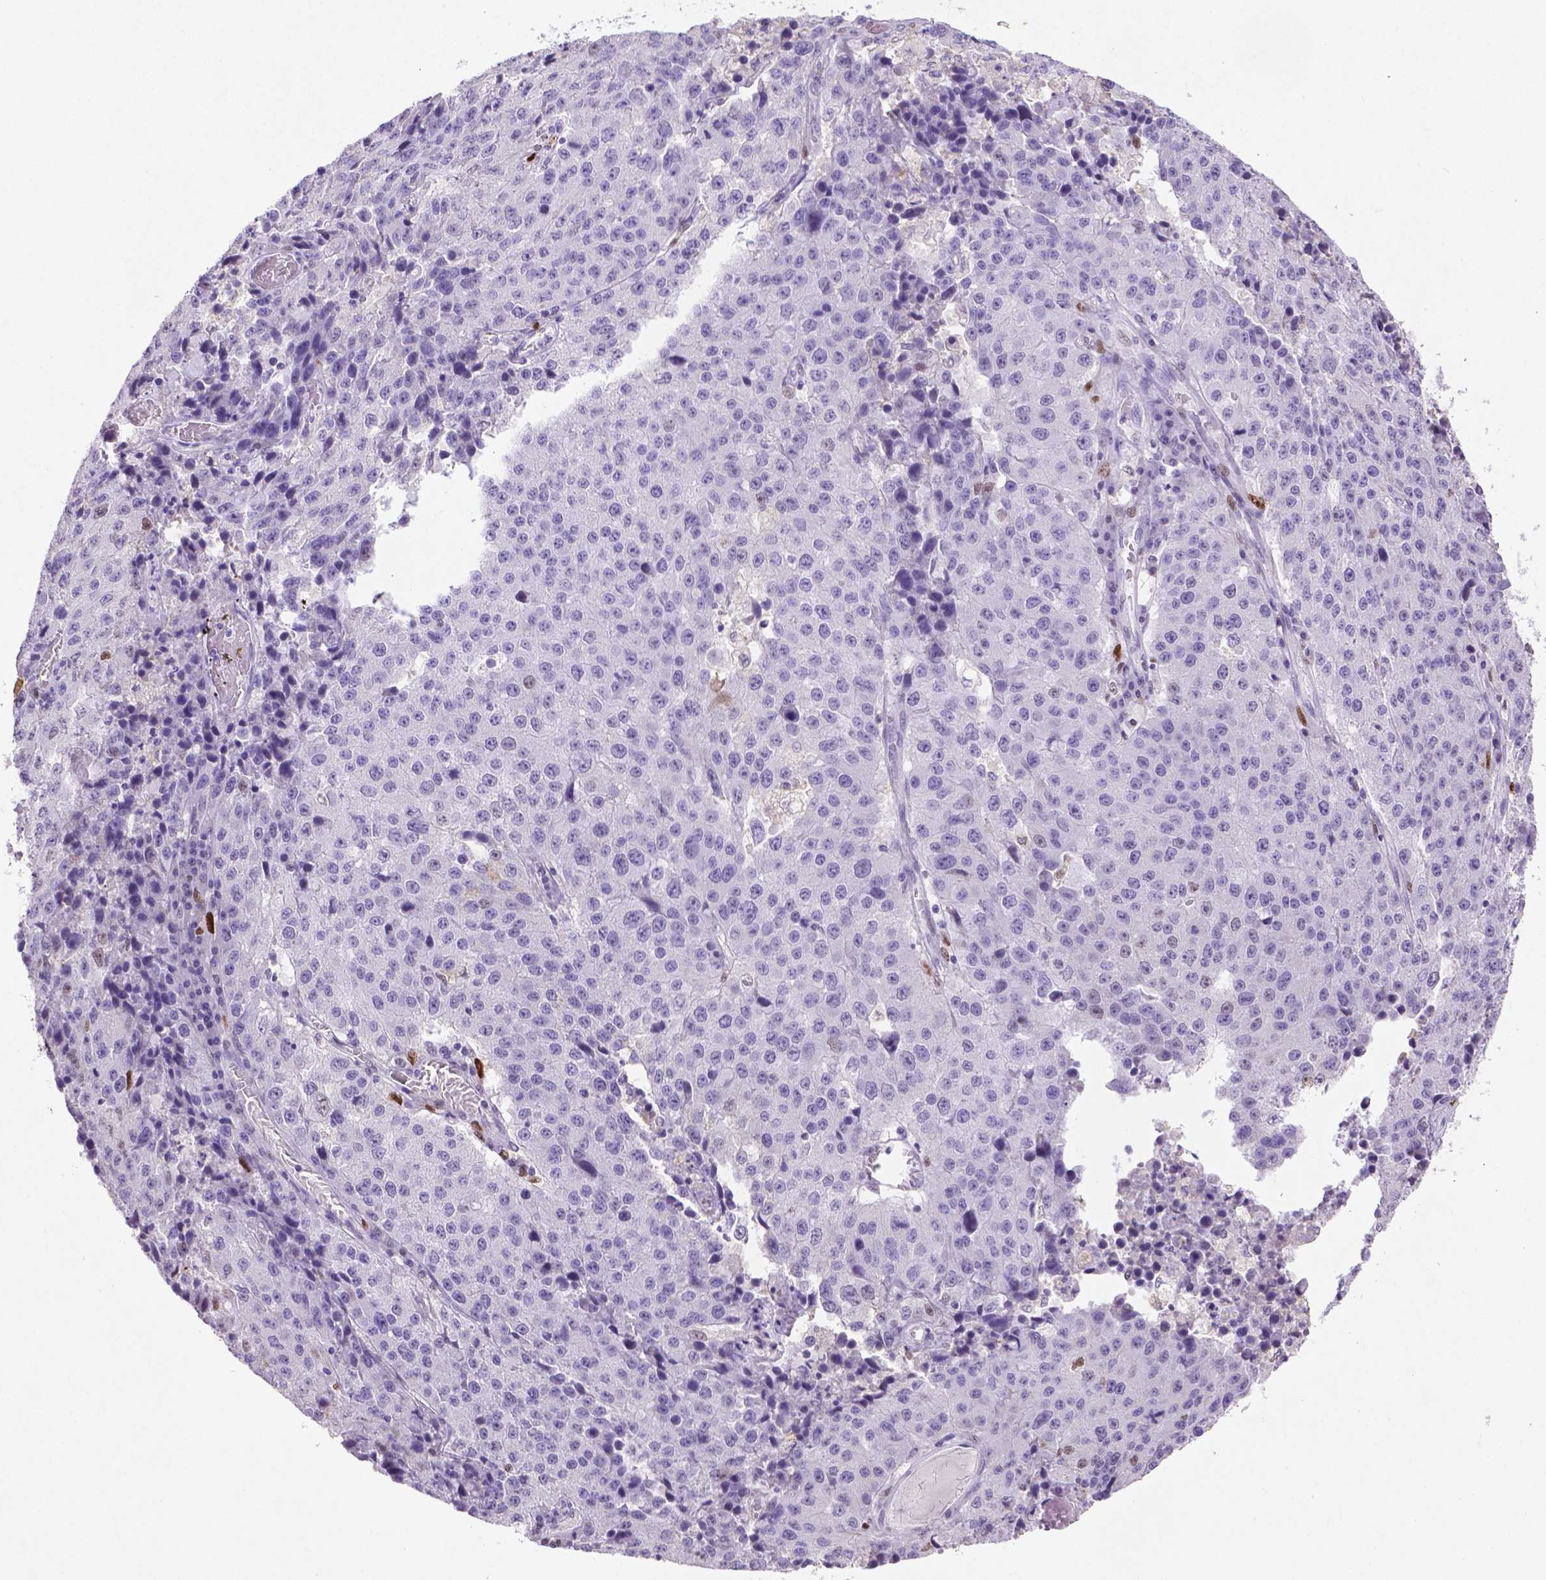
{"staining": {"intensity": "negative", "quantity": "none", "location": "none"}, "tissue": "stomach cancer", "cell_type": "Tumor cells", "image_type": "cancer", "snomed": [{"axis": "morphology", "description": "Adenocarcinoma, NOS"}, {"axis": "topography", "description": "Stomach"}], "caption": "Immunohistochemistry micrograph of neoplastic tissue: stomach cancer (adenocarcinoma) stained with DAB (3,3'-diaminobenzidine) demonstrates no significant protein positivity in tumor cells.", "gene": "CDKN1A", "patient": {"sex": "male", "age": 71}}